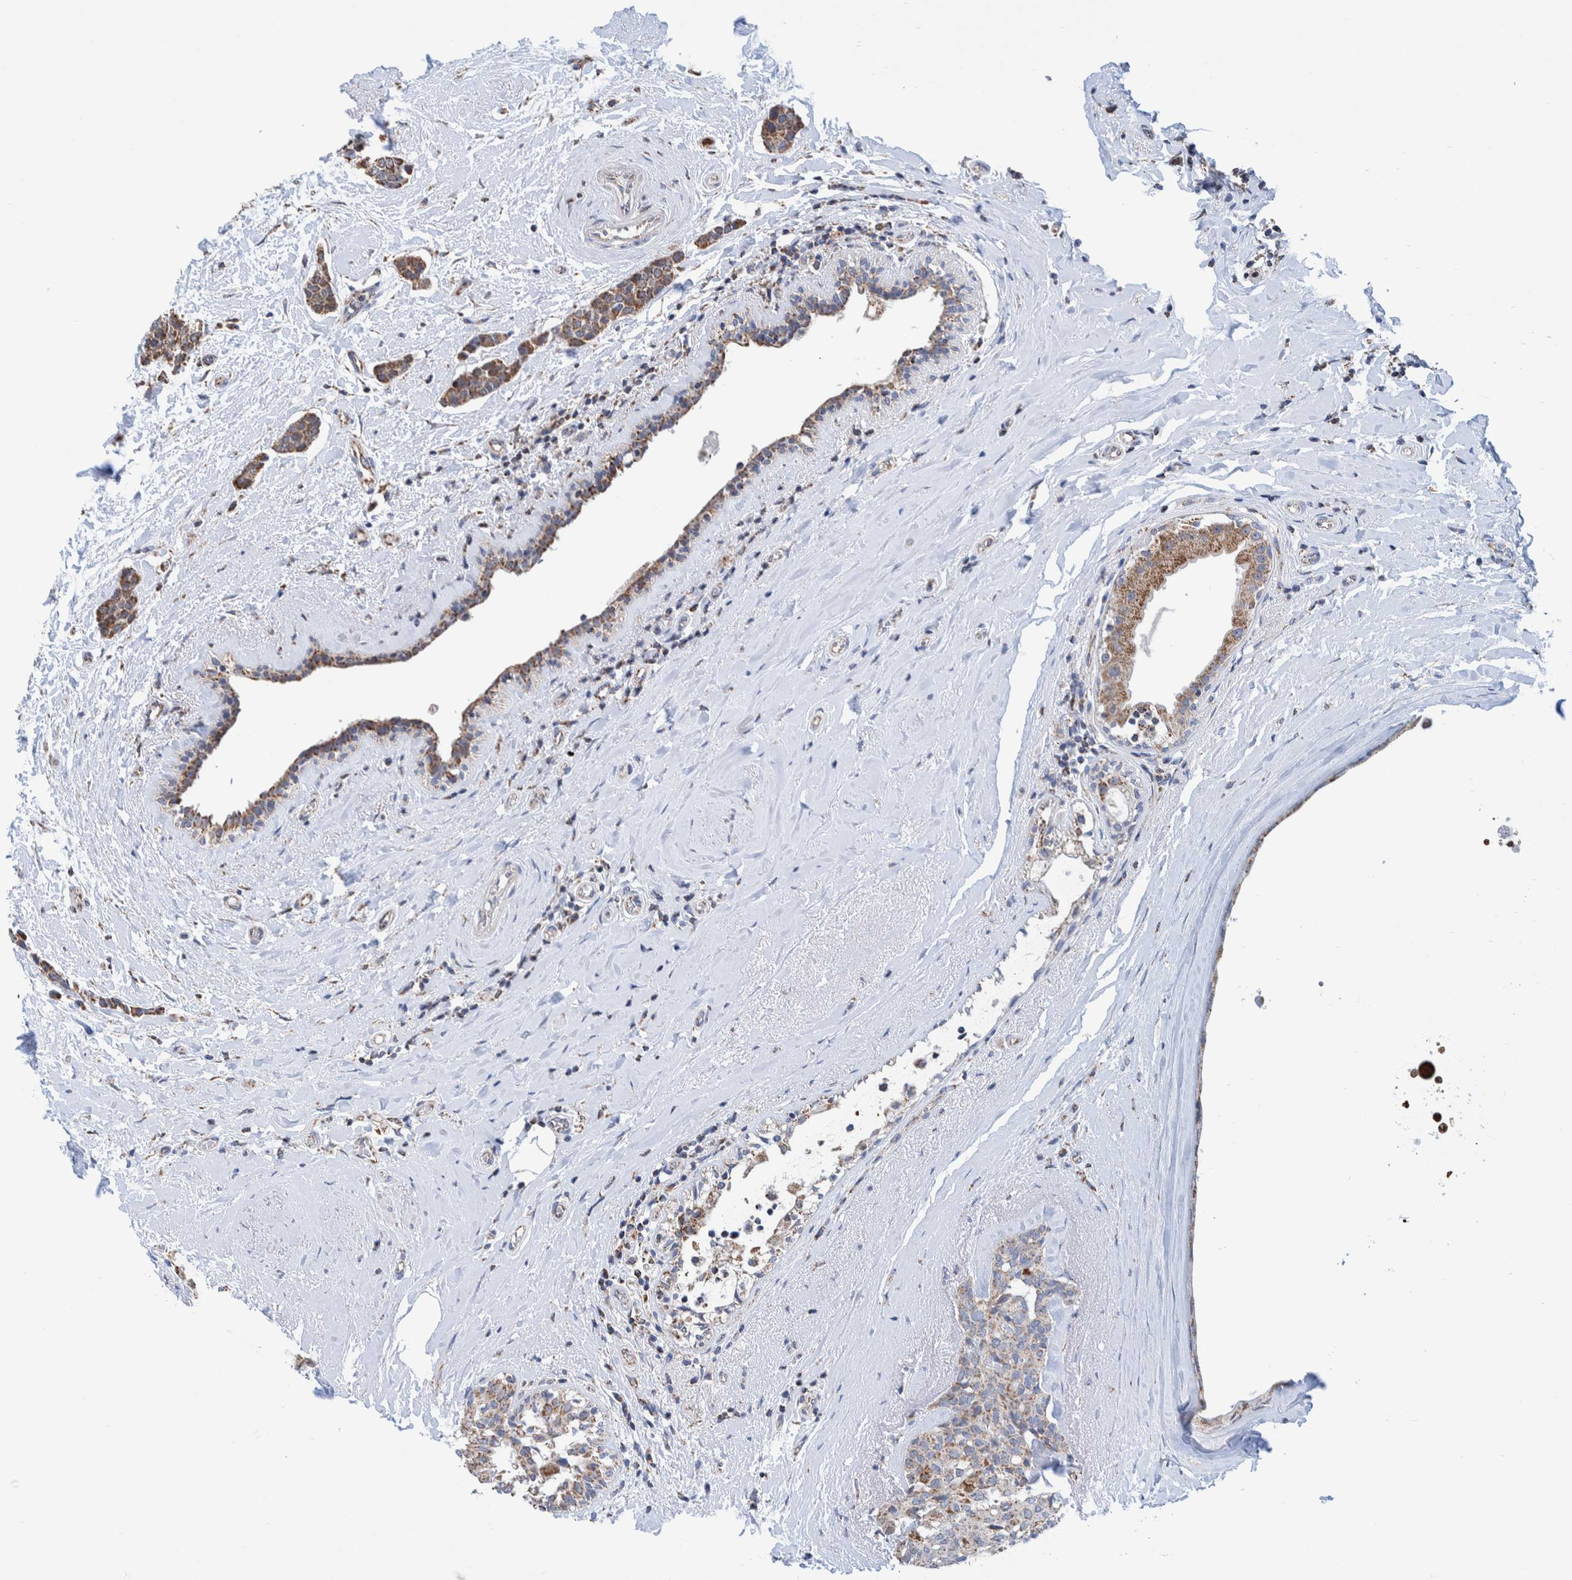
{"staining": {"intensity": "moderate", "quantity": ">75%", "location": "cytoplasmic/membranous"}, "tissue": "breast cancer", "cell_type": "Tumor cells", "image_type": "cancer", "snomed": [{"axis": "morphology", "description": "Duct carcinoma"}, {"axis": "topography", "description": "Breast"}], "caption": "Protein expression by IHC demonstrates moderate cytoplasmic/membranous positivity in approximately >75% of tumor cells in breast intraductal carcinoma. (IHC, brightfield microscopy, high magnification).", "gene": "DECR1", "patient": {"sex": "female", "age": 55}}